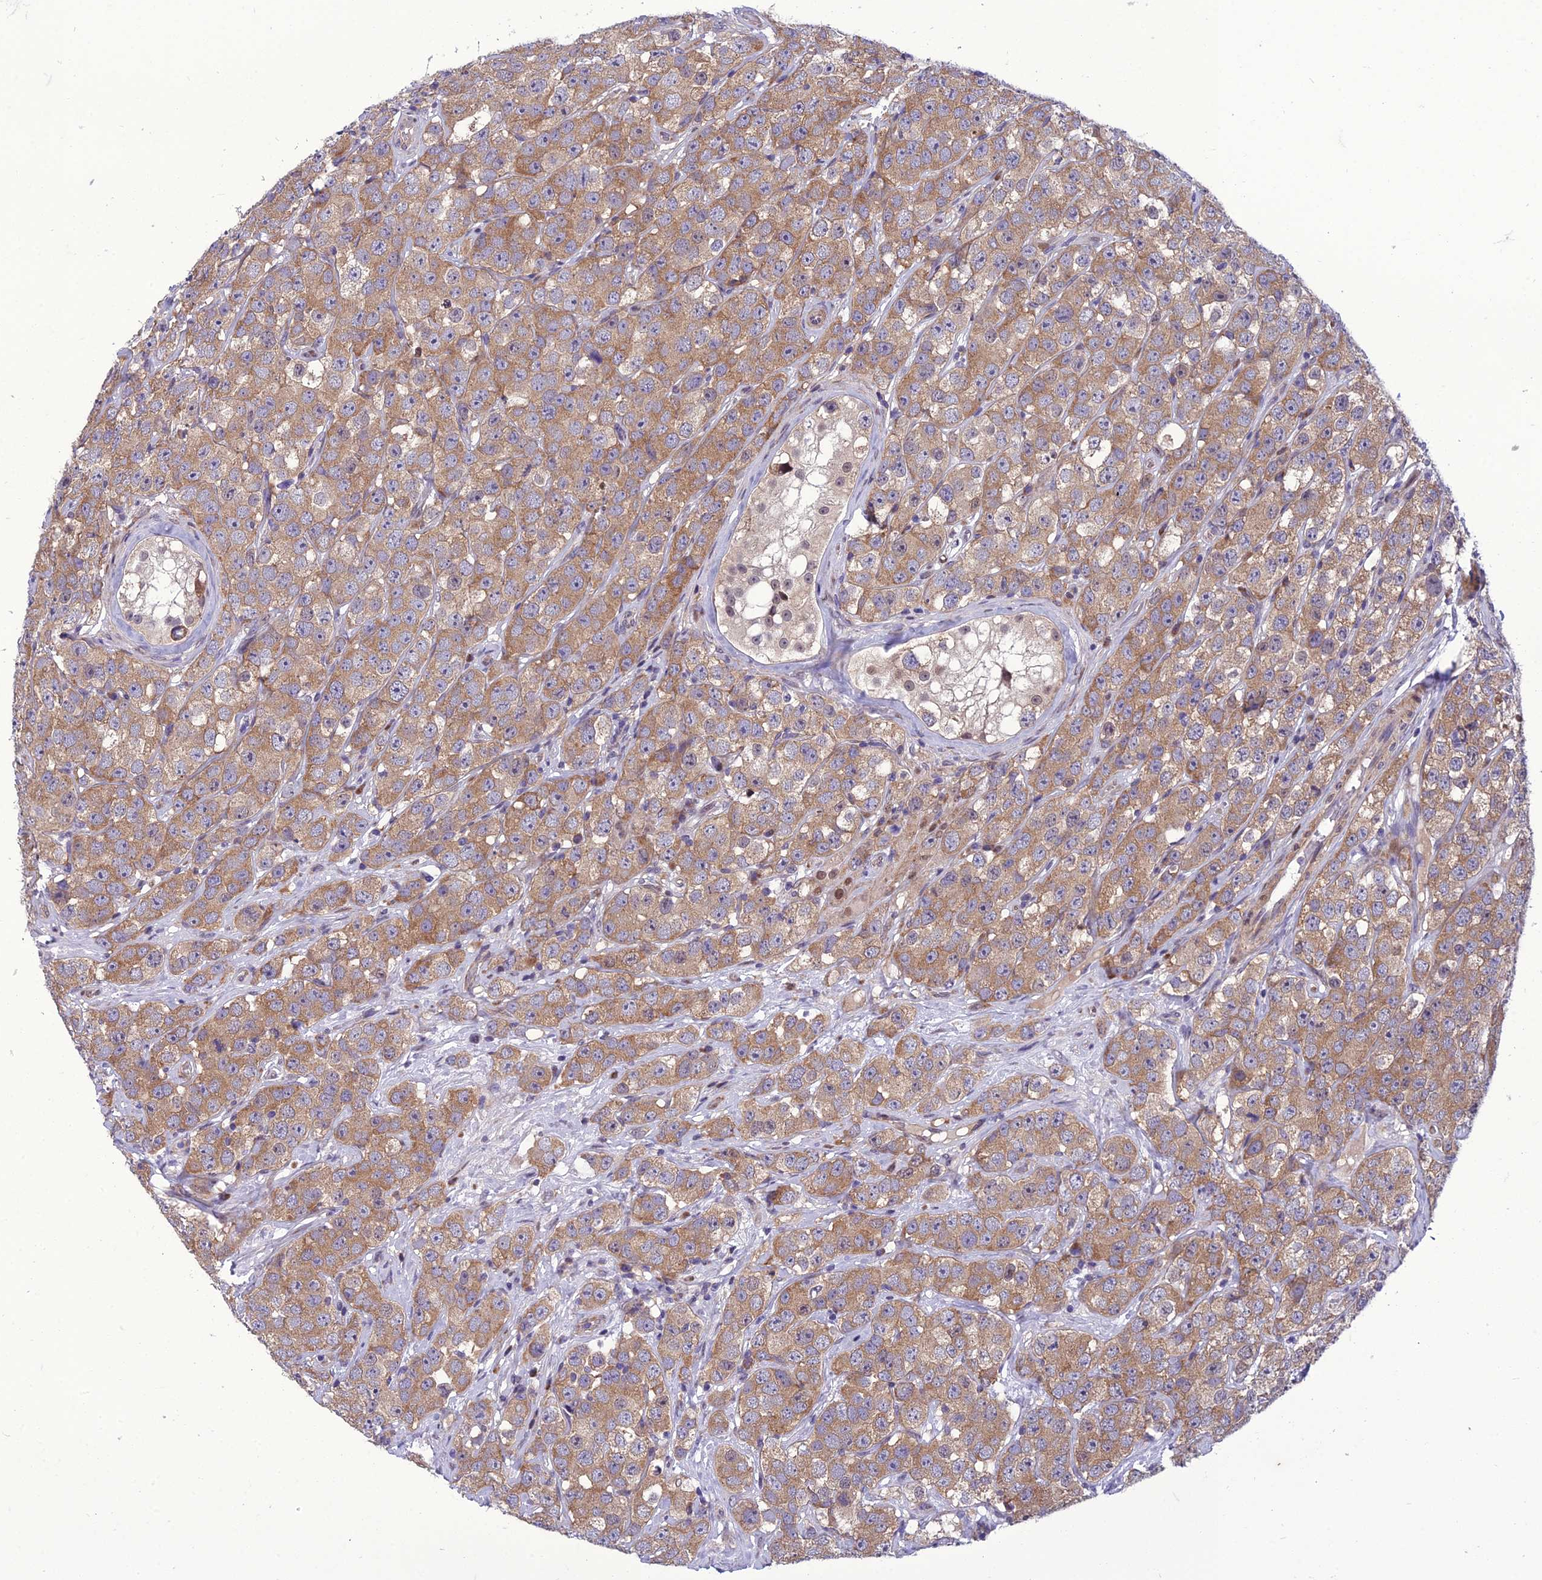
{"staining": {"intensity": "moderate", "quantity": ">75%", "location": "cytoplasmic/membranous"}, "tissue": "testis cancer", "cell_type": "Tumor cells", "image_type": "cancer", "snomed": [{"axis": "morphology", "description": "Seminoma, NOS"}, {"axis": "topography", "description": "Testis"}], "caption": "A histopathology image of human testis seminoma stained for a protein reveals moderate cytoplasmic/membranous brown staining in tumor cells.", "gene": "GAB4", "patient": {"sex": "male", "age": 28}}